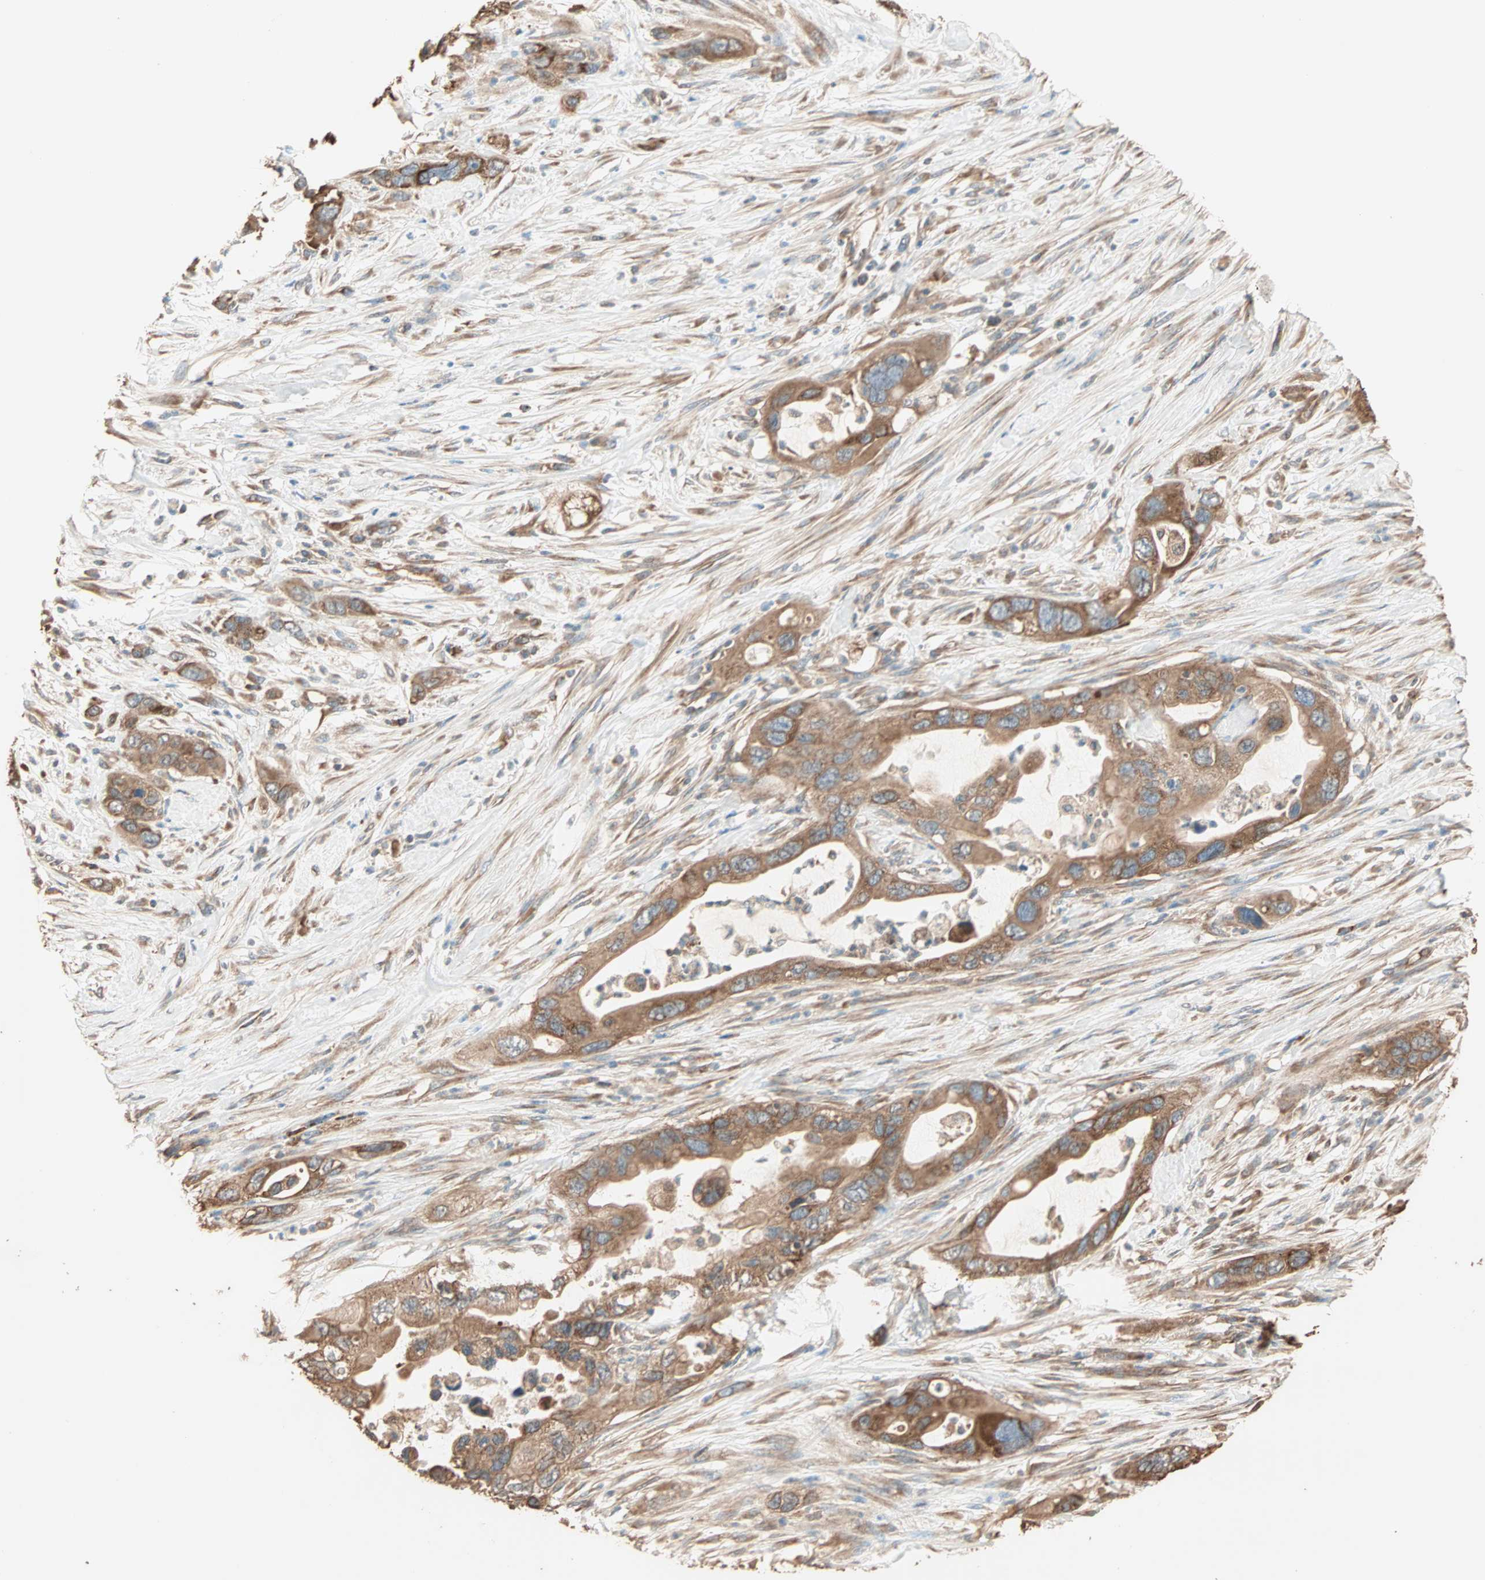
{"staining": {"intensity": "strong", "quantity": ">75%", "location": "cytoplasmic/membranous"}, "tissue": "pancreatic cancer", "cell_type": "Tumor cells", "image_type": "cancer", "snomed": [{"axis": "morphology", "description": "Adenocarcinoma, NOS"}, {"axis": "topography", "description": "Pancreas"}], "caption": "Protein analysis of pancreatic adenocarcinoma tissue demonstrates strong cytoplasmic/membranous staining in approximately >75% of tumor cells.", "gene": "EIF4G2", "patient": {"sex": "female", "age": 71}}